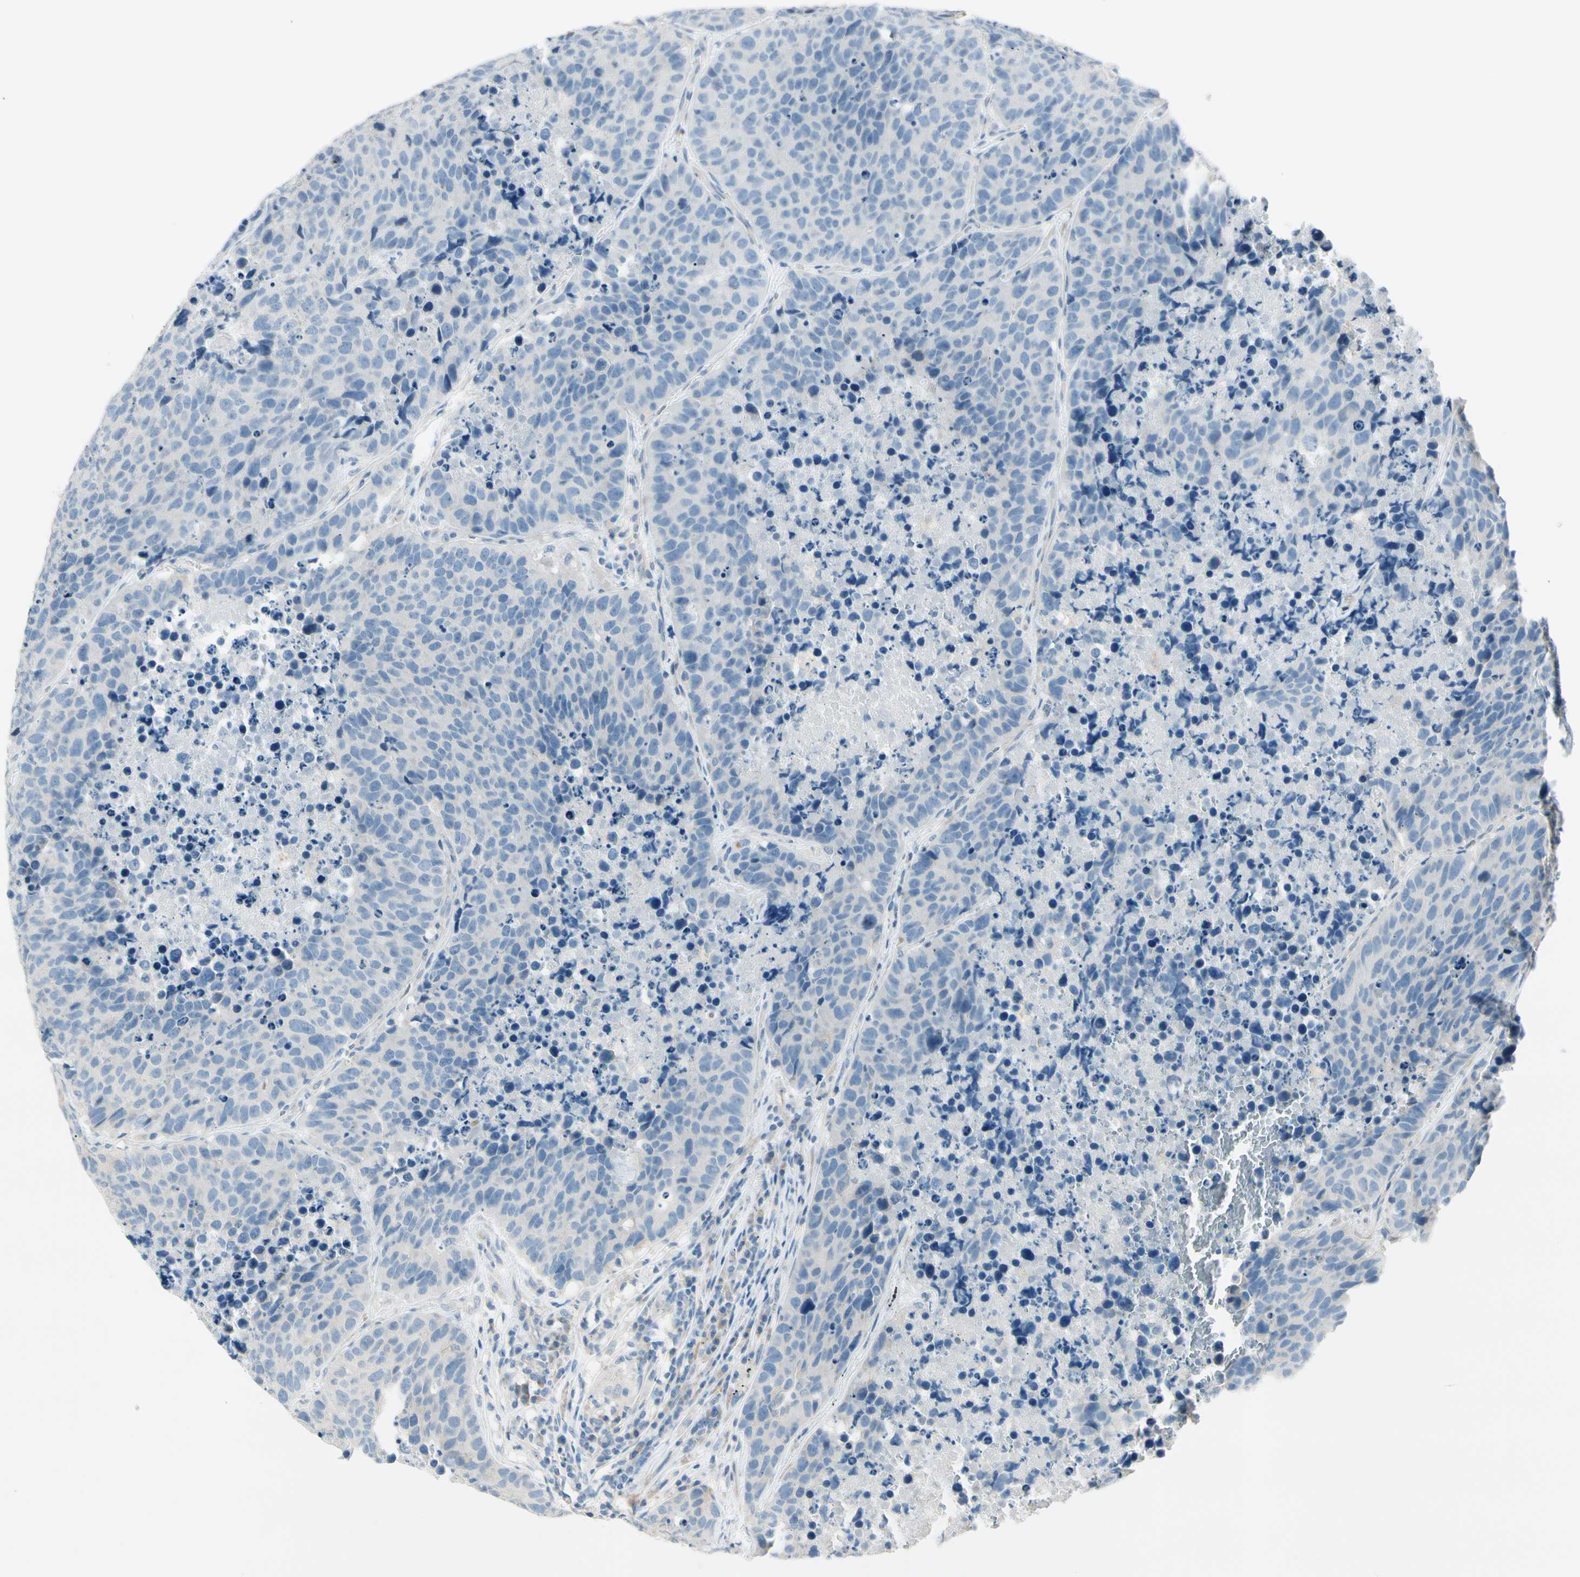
{"staining": {"intensity": "negative", "quantity": "none", "location": "none"}, "tissue": "carcinoid", "cell_type": "Tumor cells", "image_type": "cancer", "snomed": [{"axis": "morphology", "description": "Carcinoid, malignant, NOS"}, {"axis": "topography", "description": "Lung"}], "caption": "DAB (3,3'-diaminobenzidine) immunohistochemical staining of carcinoid exhibits no significant positivity in tumor cells.", "gene": "ADGRA3", "patient": {"sex": "male", "age": 60}}